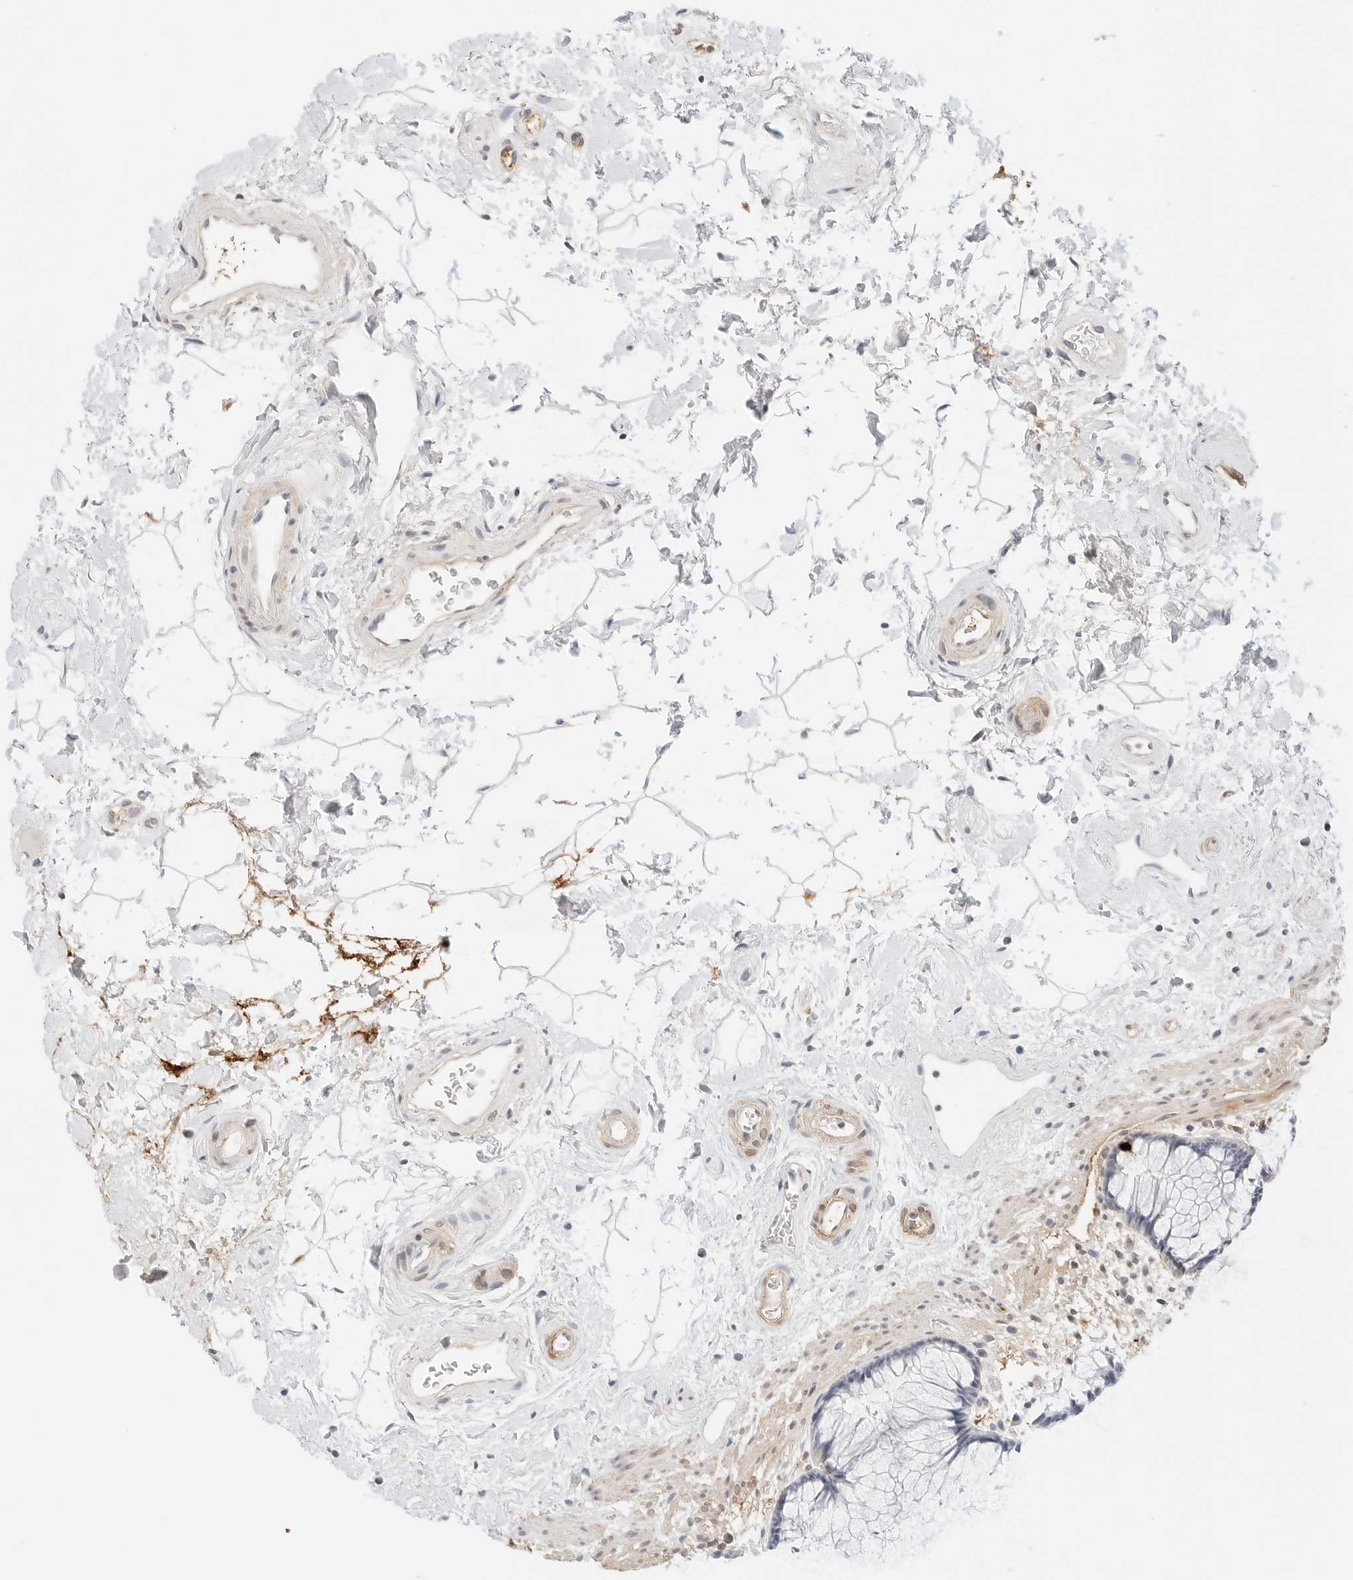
{"staining": {"intensity": "negative", "quantity": "none", "location": "none"}, "tissue": "rectum", "cell_type": "Glandular cells", "image_type": "normal", "snomed": [{"axis": "morphology", "description": "Normal tissue, NOS"}, {"axis": "topography", "description": "Rectum"}], "caption": "High power microscopy micrograph of an immunohistochemistry micrograph of unremarkable rectum, revealing no significant positivity in glandular cells.", "gene": "PKDCC", "patient": {"sex": "male", "age": 51}}